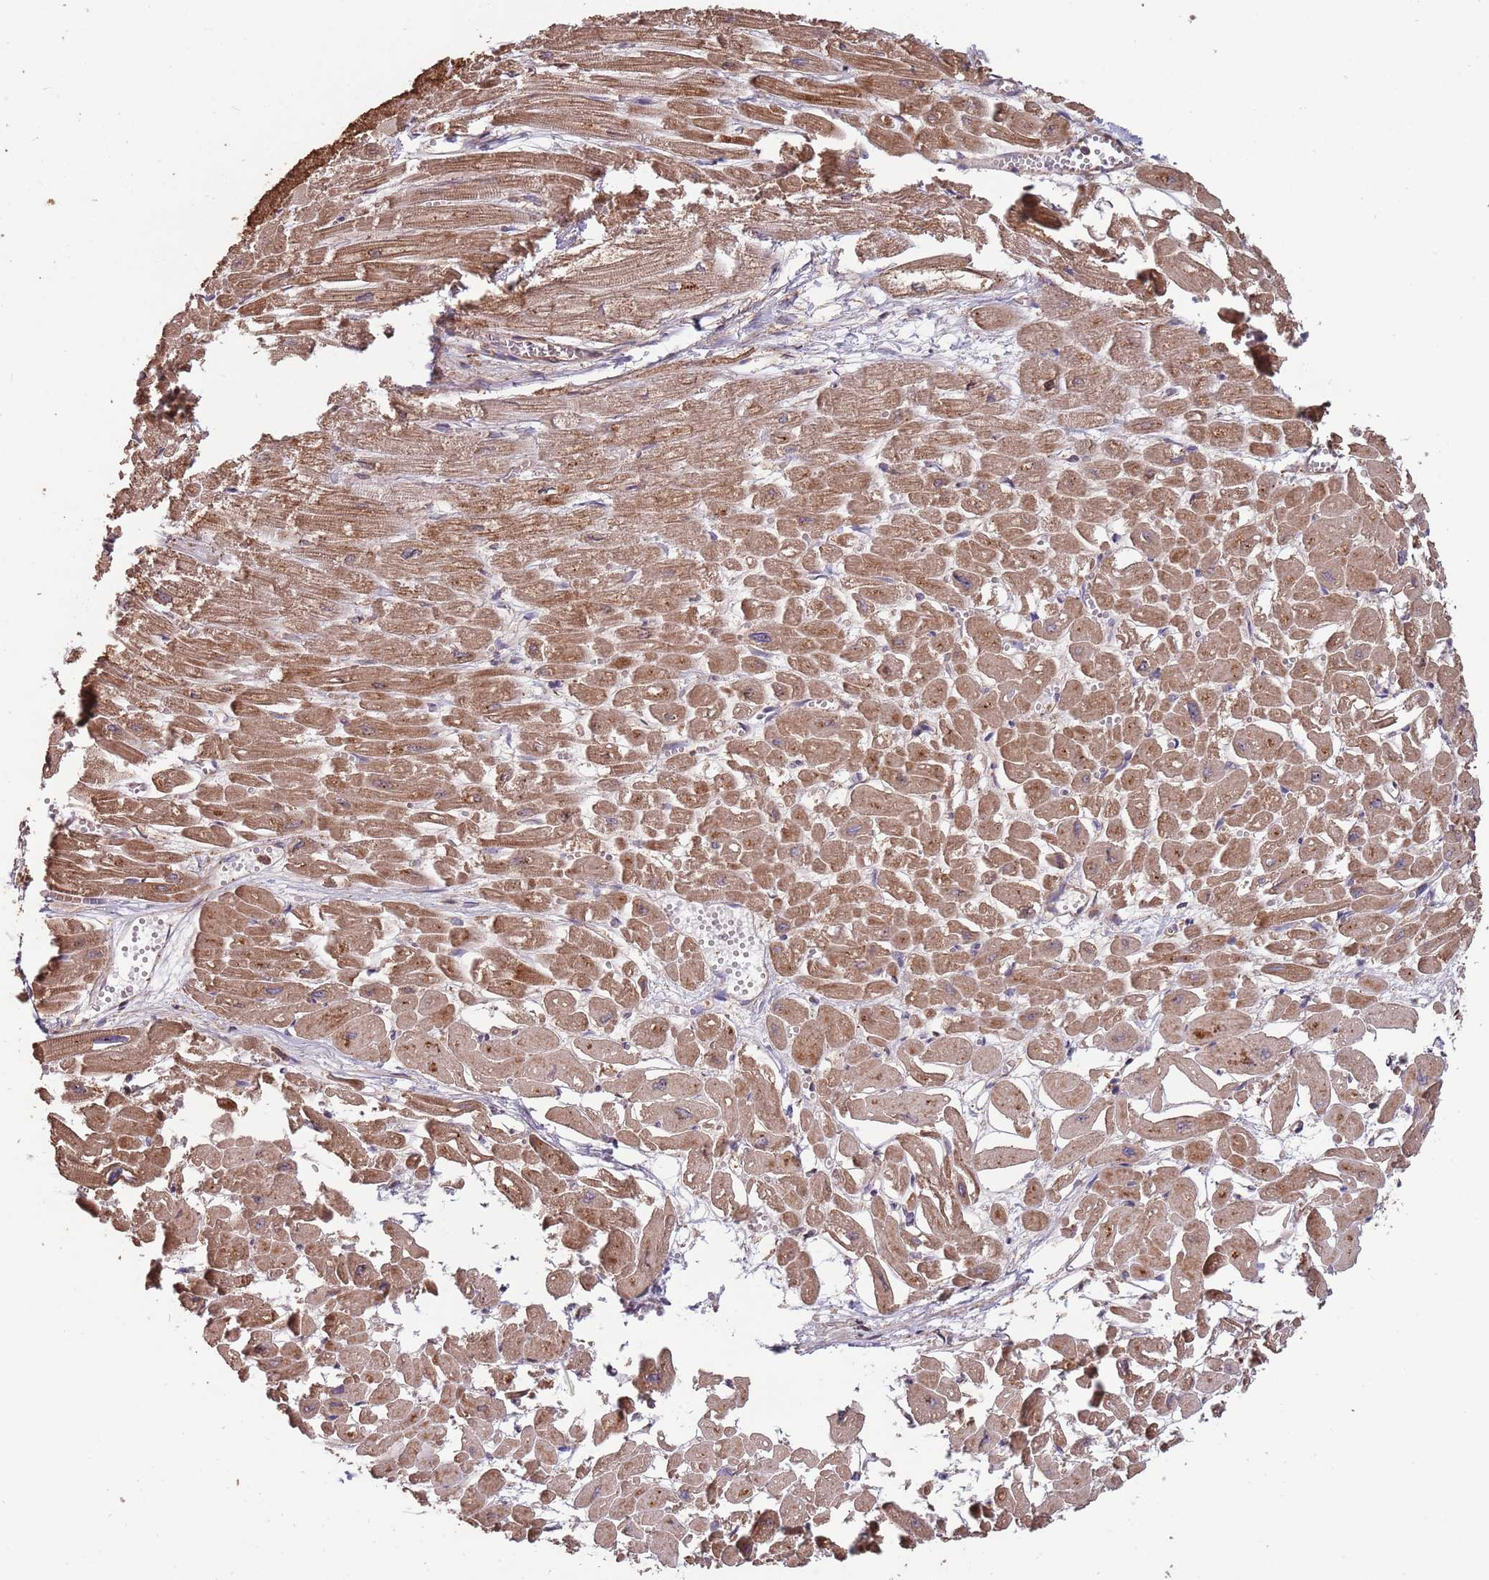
{"staining": {"intensity": "strong", "quantity": ">75%", "location": "cytoplasmic/membranous"}, "tissue": "heart muscle", "cell_type": "Cardiomyocytes", "image_type": "normal", "snomed": [{"axis": "morphology", "description": "Normal tissue, NOS"}, {"axis": "topography", "description": "Heart"}], "caption": "Immunohistochemistry of benign heart muscle displays high levels of strong cytoplasmic/membranous positivity in about >75% of cardiomyocytes. (DAB (3,3'-diaminobenzidine) IHC, brown staining for protein, blue staining for nuclei).", "gene": "ZNF428", "patient": {"sex": "male", "age": 54}}